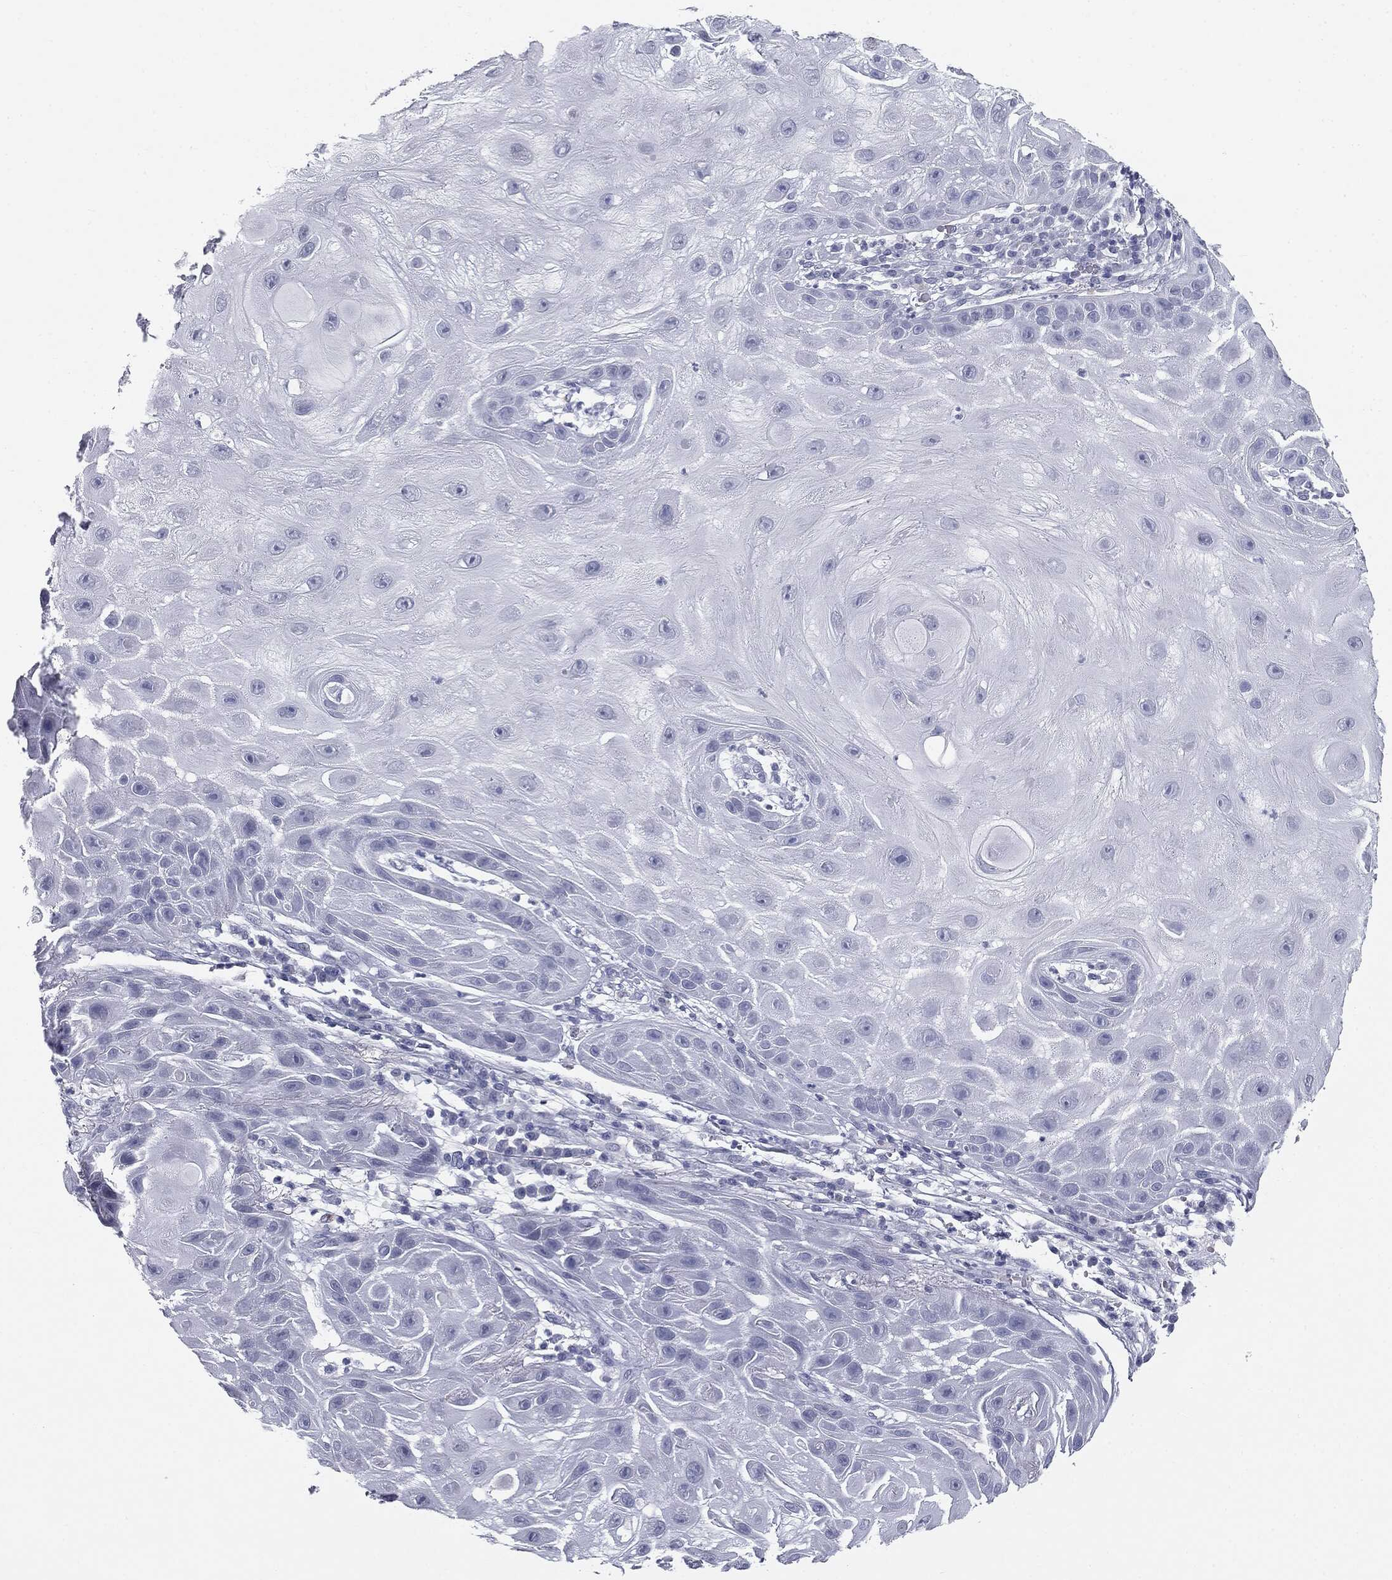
{"staining": {"intensity": "negative", "quantity": "none", "location": "none"}, "tissue": "skin cancer", "cell_type": "Tumor cells", "image_type": "cancer", "snomed": [{"axis": "morphology", "description": "Normal tissue, NOS"}, {"axis": "morphology", "description": "Squamous cell carcinoma, NOS"}, {"axis": "topography", "description": "Skin"}], "caption": "Image shows no significant protein expression in tumor cells of skin cancer. Brightfield microscopy of IHC stained with DAB (brown) and hematoxylin (blue), captured at high magnification.", "gene": "TPO", "patient": {"sex": "male", "age": 79}}